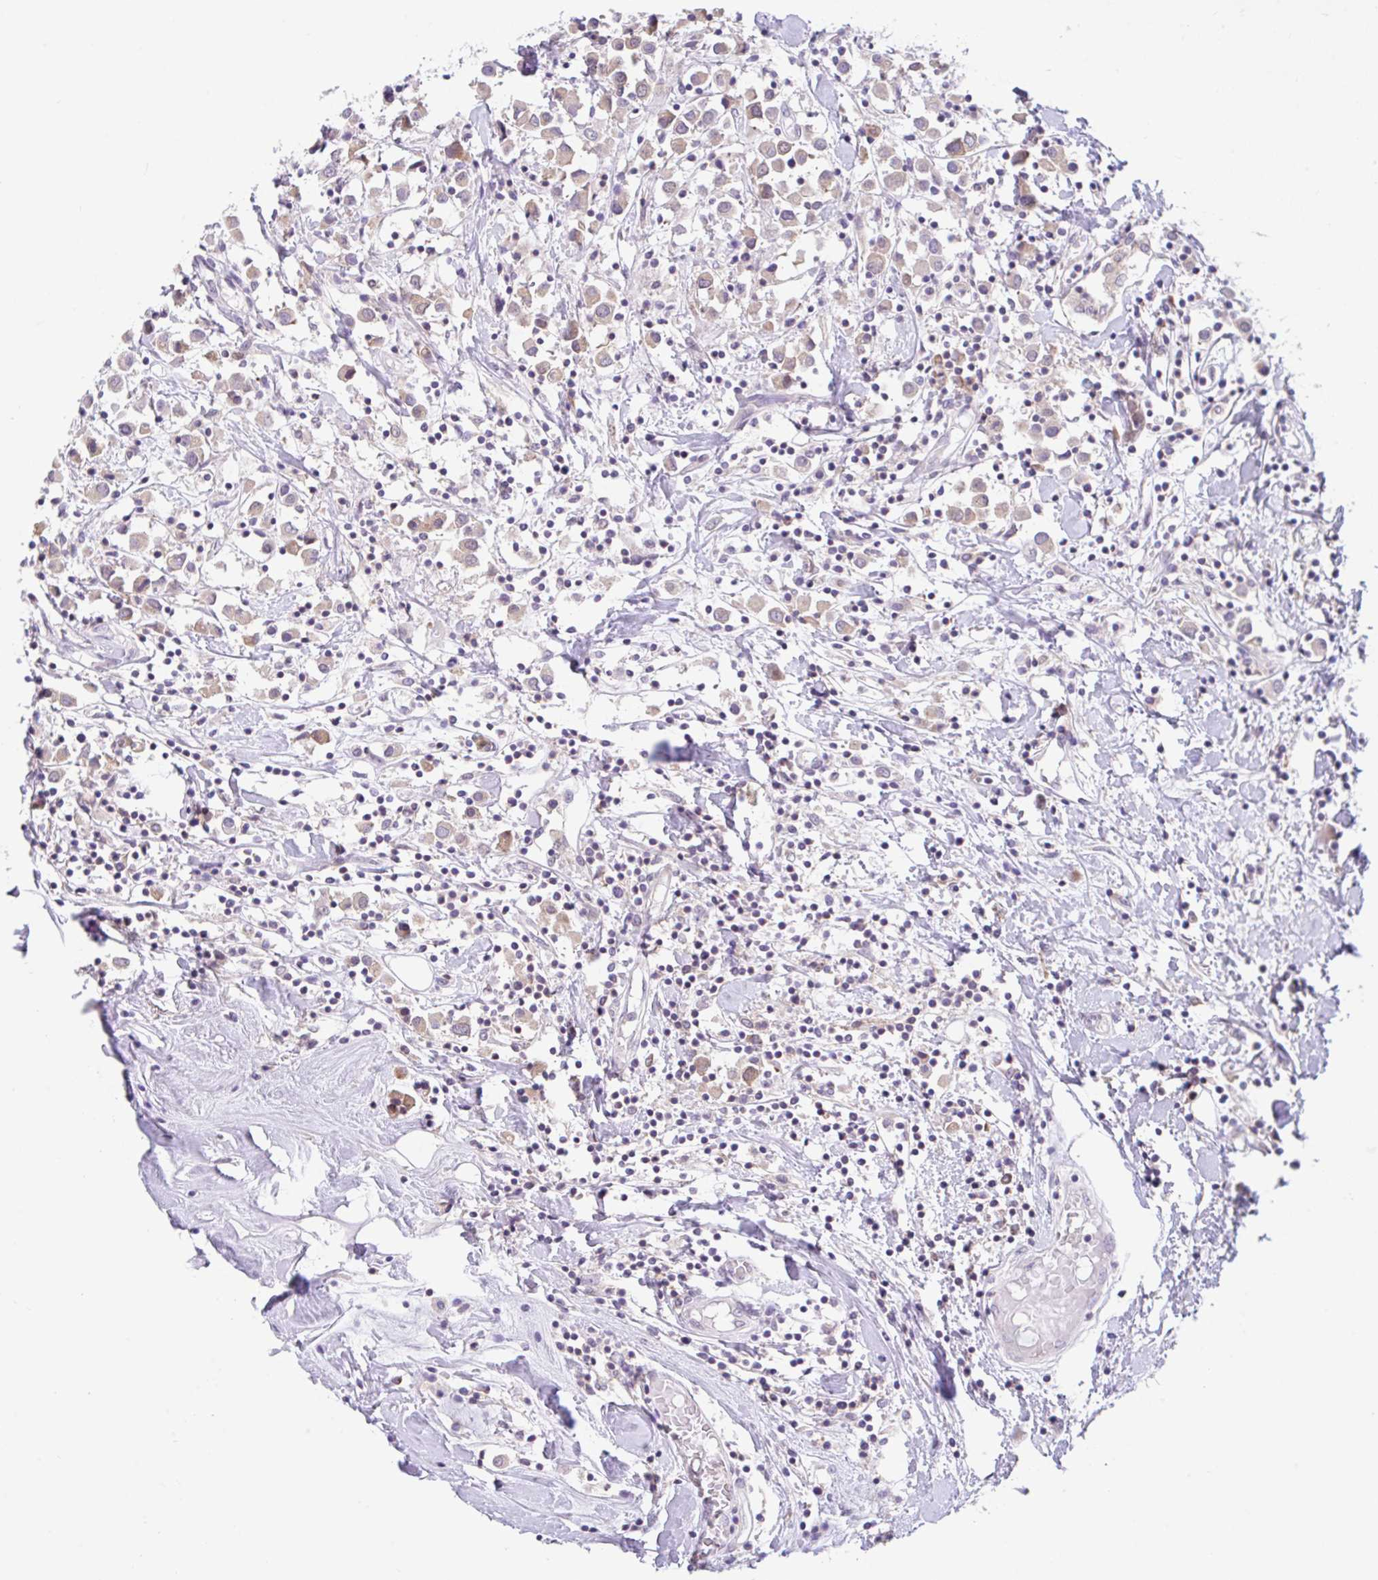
{"staining": {"intensity": "moderate", "quantity": "<25%", "location": "cytoplasmic/membranous"}, "tissue": "breast cancer", "cell_type": "Tumor cells", "image_type": "cancer", "snomed": [{"axis": "morphology", "description": "Duct carcinoma"}, {"axis": "topography", "description": "Breast"}], "caption": "Infiltrating ductal carcinoma (breast) tissue exhibits moderate cytoplasmic/membranous positivity in approximately <25% of tumor cells, visualized by immunohistochemistry.", "gene": "RALBP1", "patient": {"sex": "female", "age": 61}}